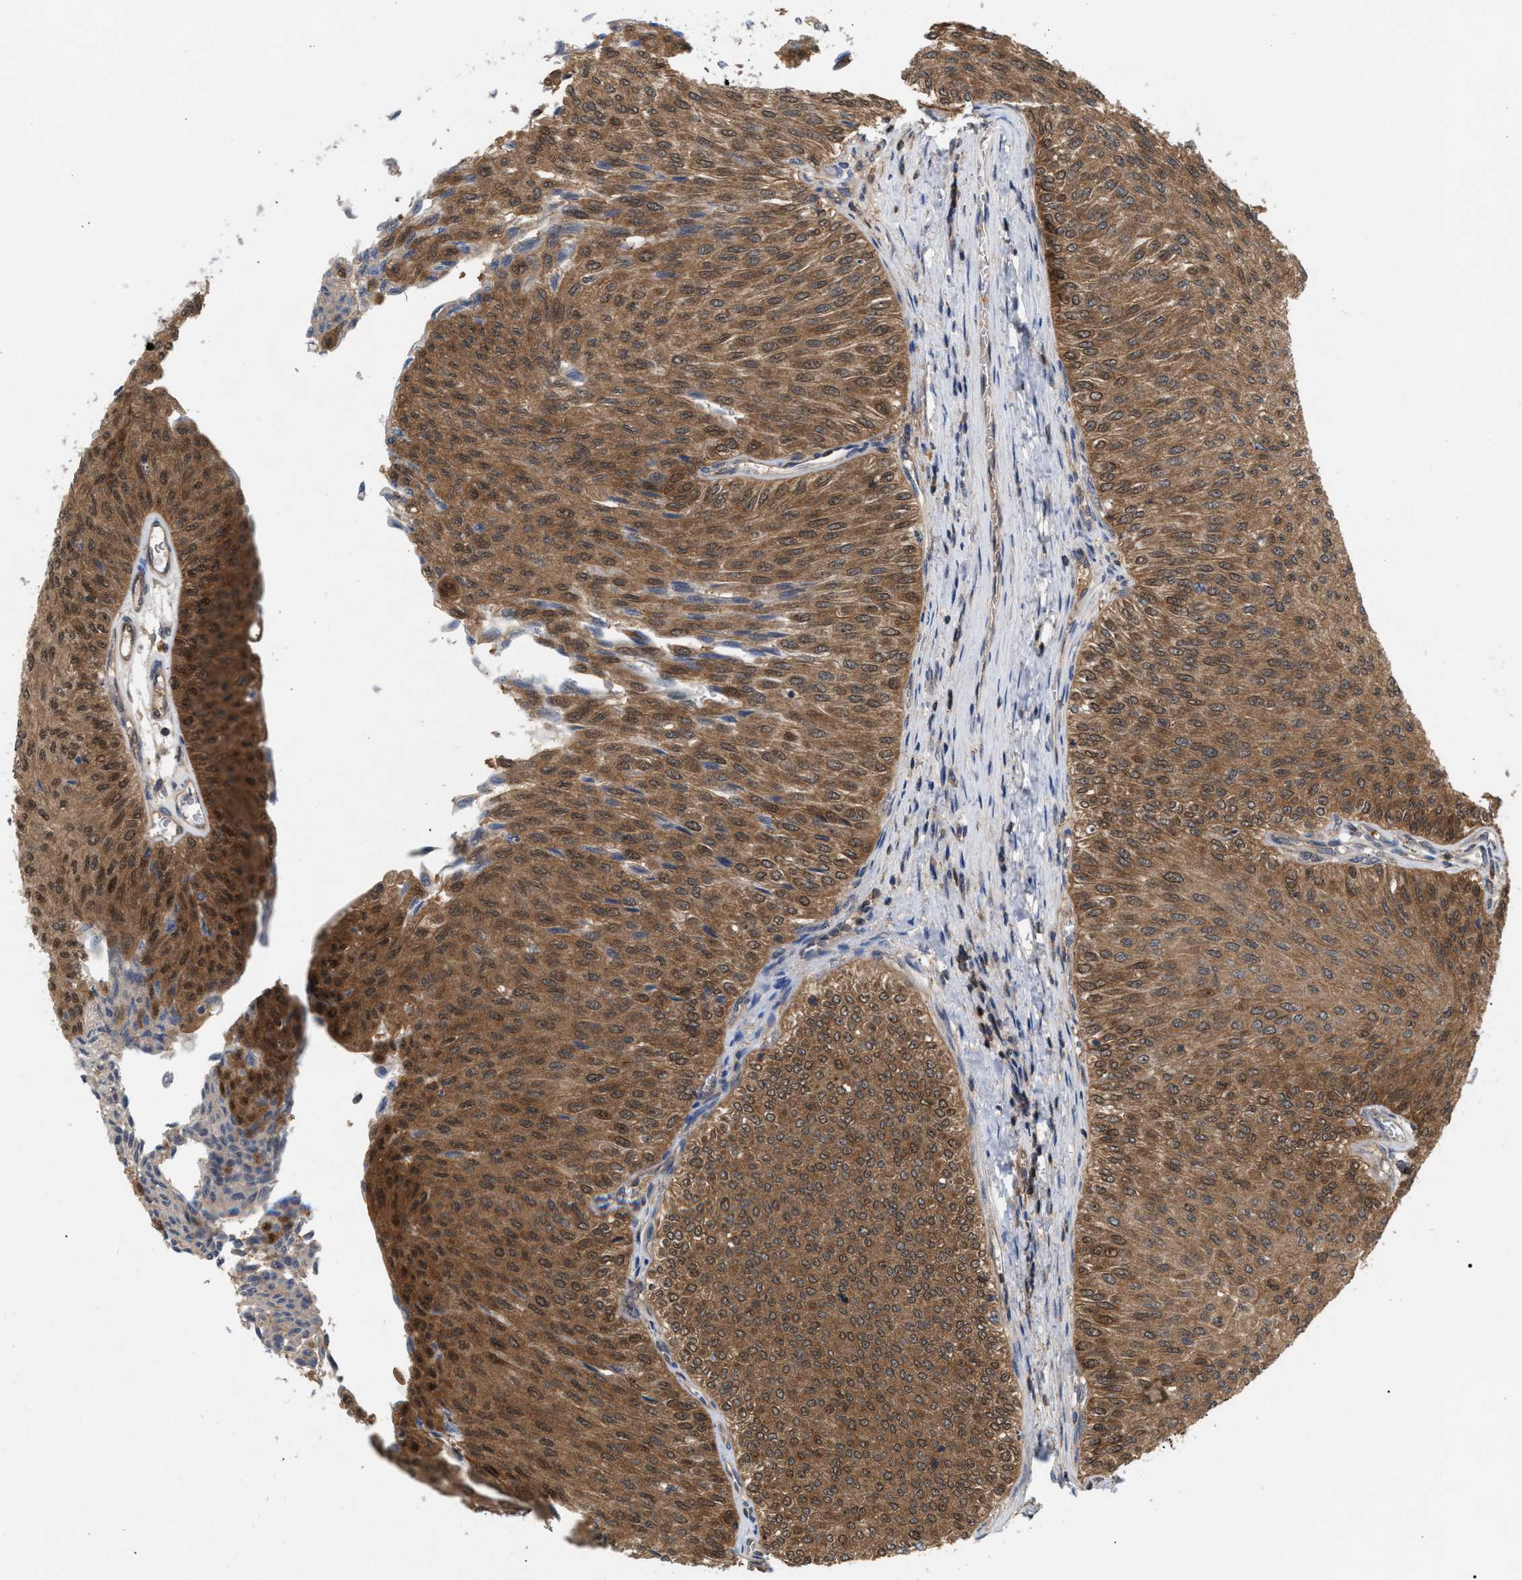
{"staining": {"intensity": "moderate", "quantity": ">75%", "location": "cytoplasmic/membranous,nuclear"}, "tissue": "urothelial cancer", "cell_type": "Tumor cells", "image_type": "cancer", "snomed": [{"axis": "morphology", "description": "Urothelial carcinoma, Low grade"}, {"axis": "topography", "description": "Urinary bladder"}], "caption": "Human urothelial cancer stained with a protein marker demonstrates moderate staining in tumor cells.", "gene": "GLOD4", "patient": {"sex": "male", "age": 78}}